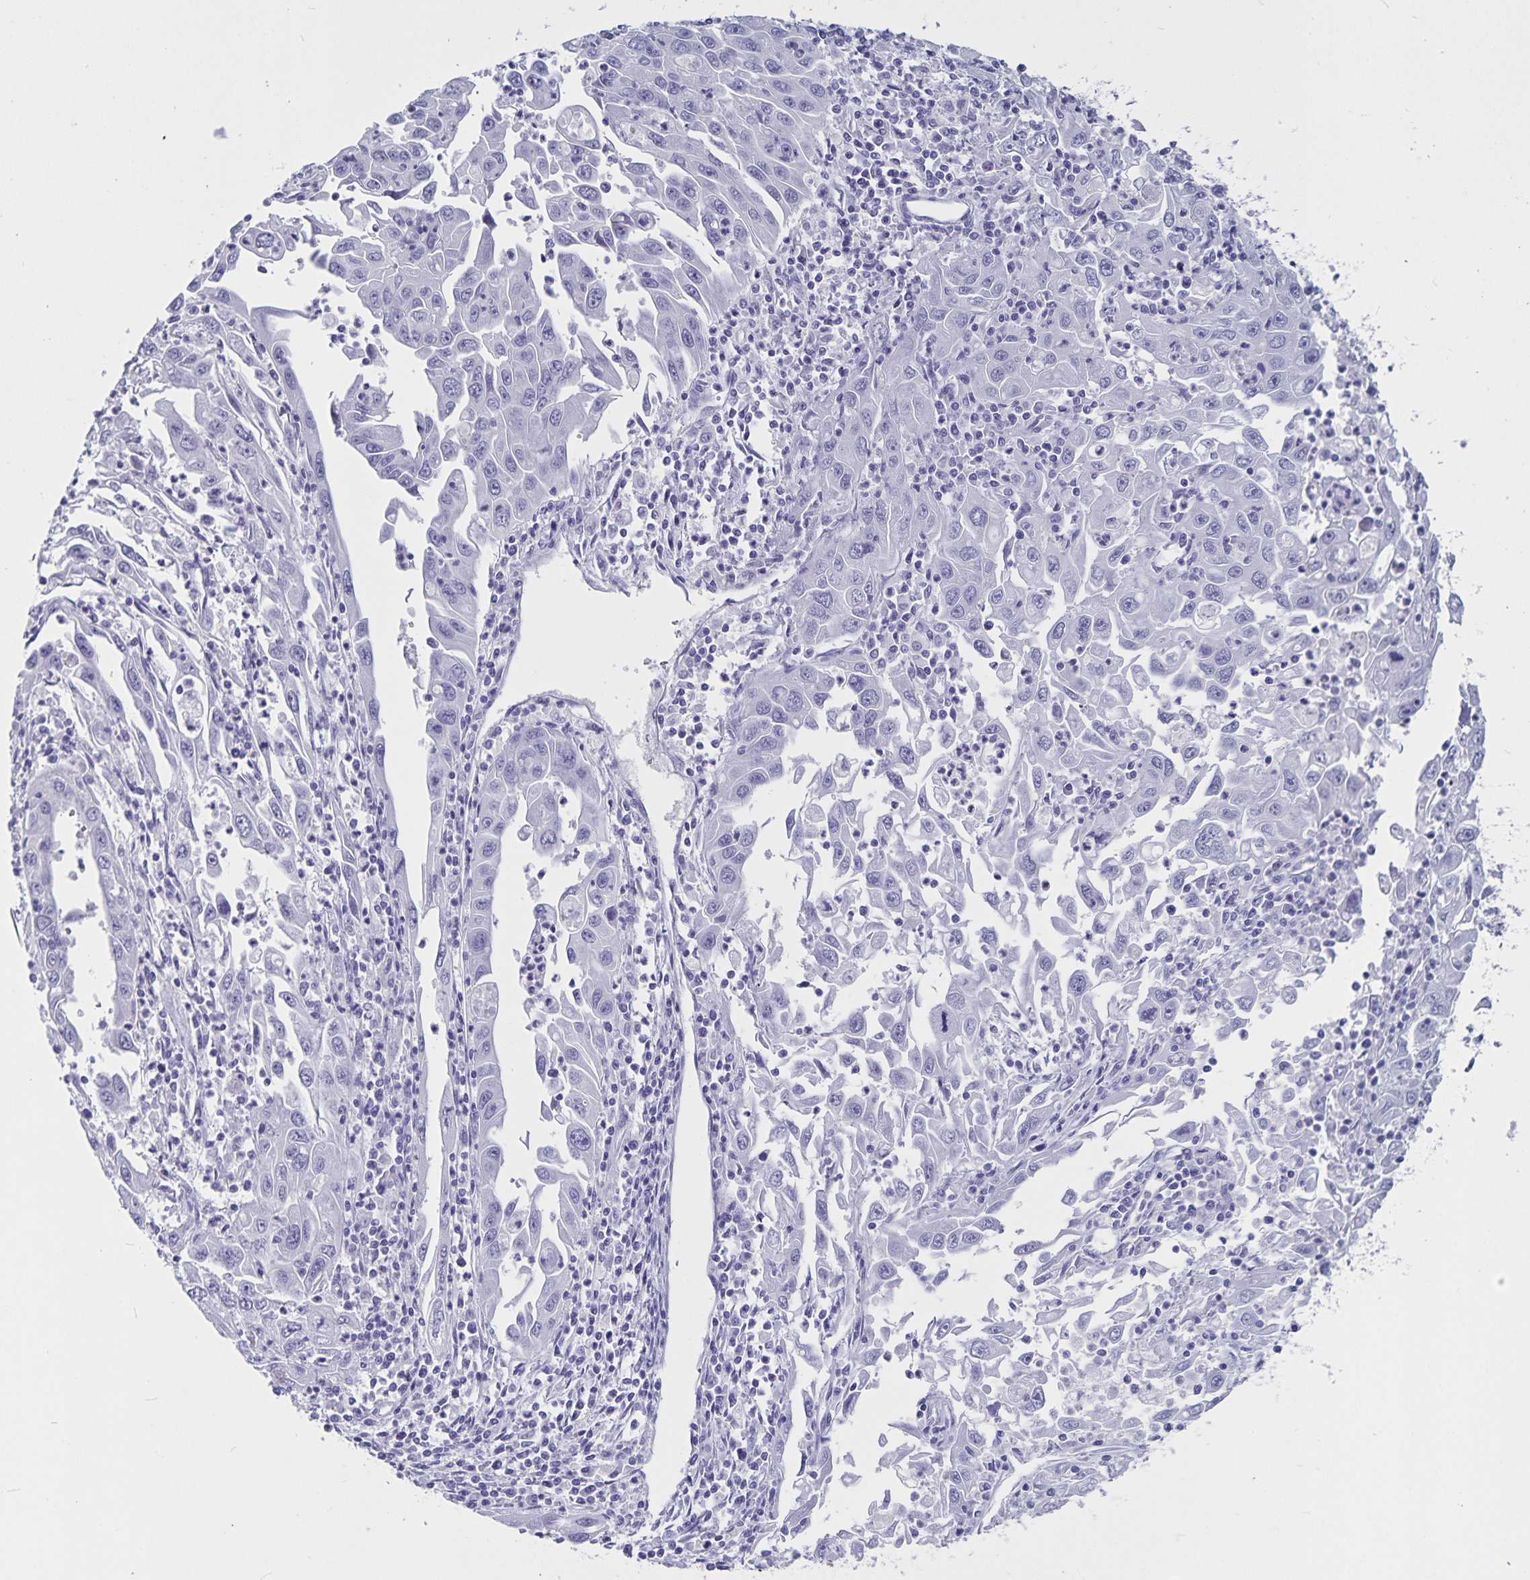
{"staining": {"intensity": "negative", "quantity": "none", "location": "none"}, "tissue": "endometrial cancer", "cell_type": "Tumor cells", "image_type": "cancer", "snomed": [{"axis": "morphology", "description": "Adenocarcinoma, NOS"}, {"axis": "topography", "description": "Uterus"}], "caption": "DAB (3,3'-diaminobenzidine) immunohistochemical staining of endometrial cancer exhibits no significant expression in tumor cells. Brightfield microscopy of IHC stained with DAB (brown) and hematoxylin (blue), captured at high magnification.", "gene": "PLAC1", "patient": {"sex": "female", "age": 62}}